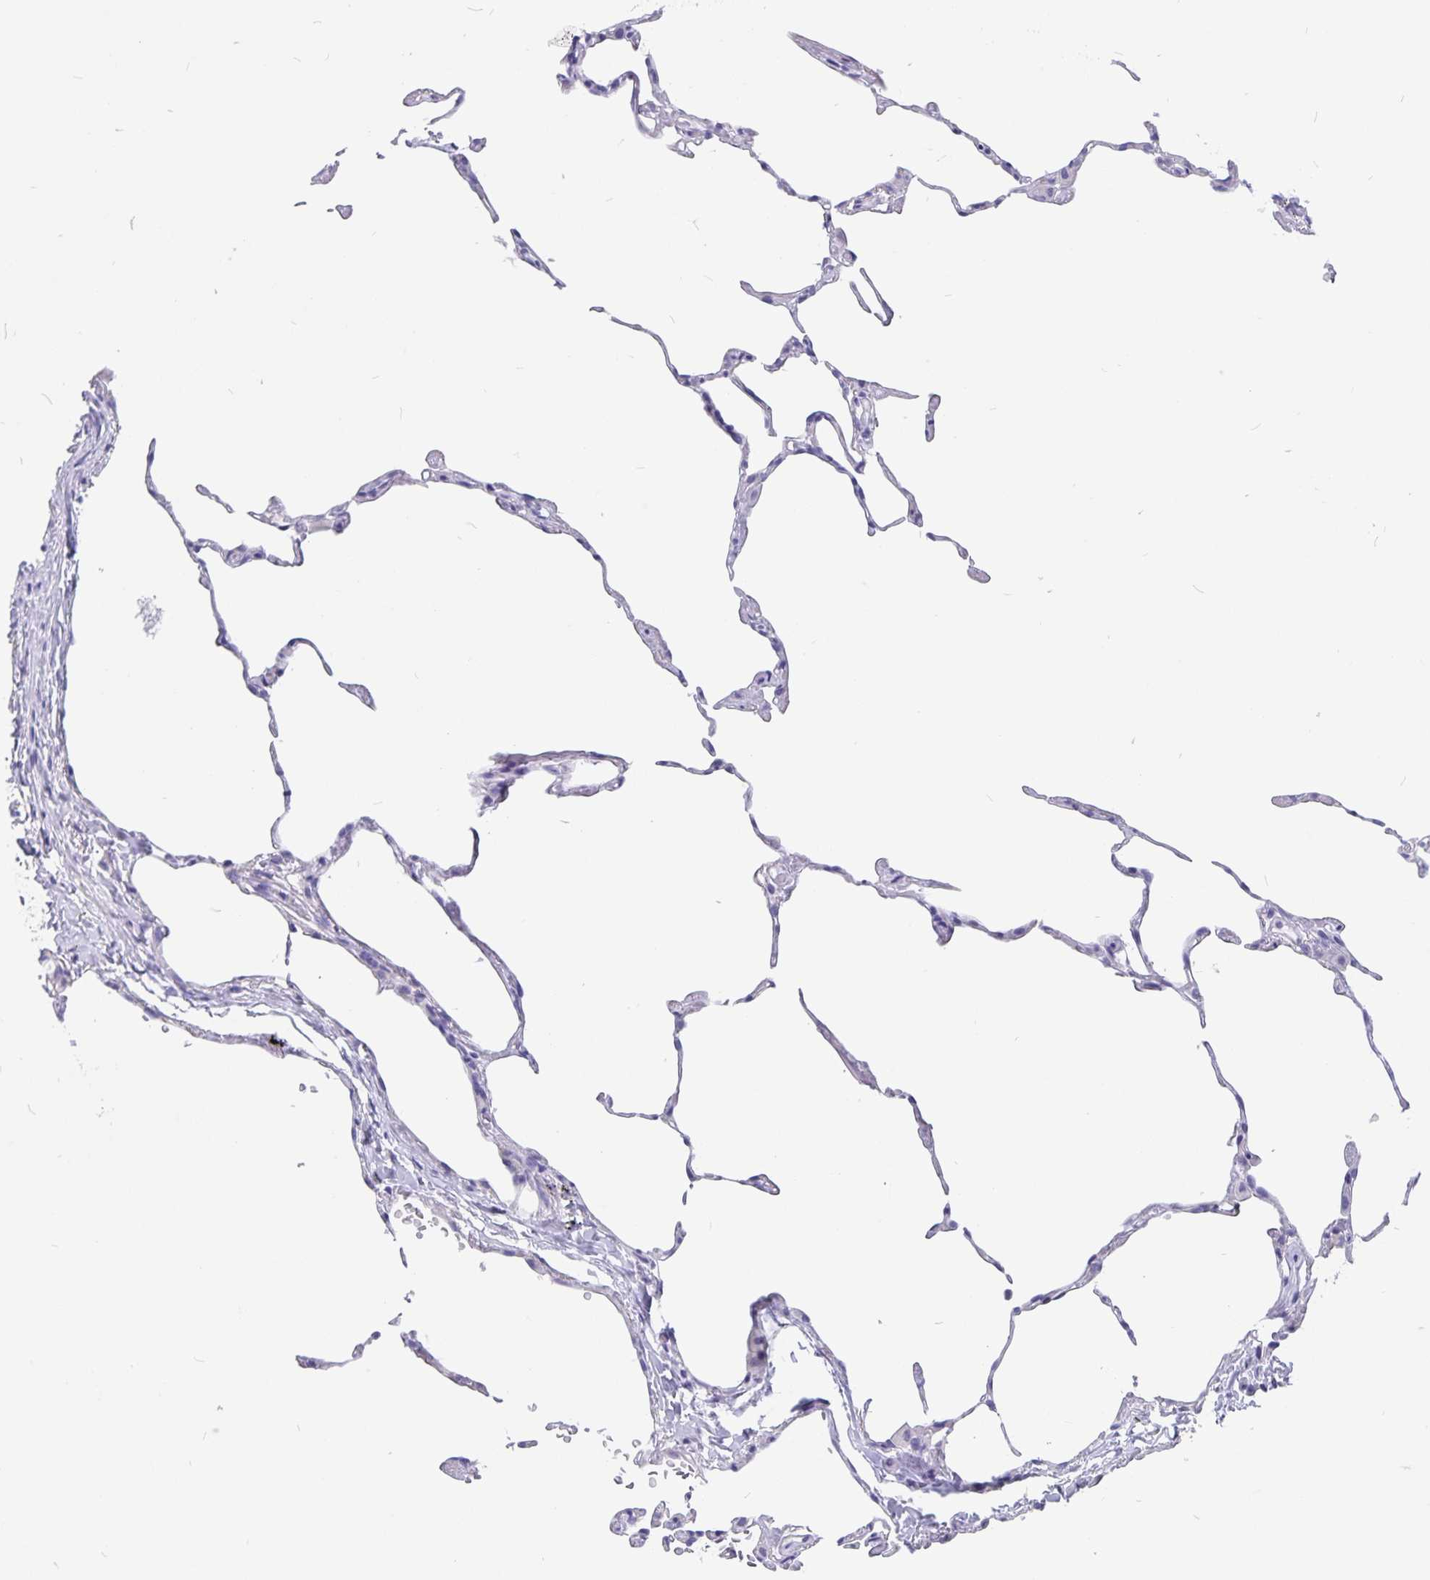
{"staining": {"intensity": "negative", "quantity": "none", "location": "none"}, "tissue": "lung", "cell_type": "Alveolar cells", "image_type": "normal", "snomed": [{"axis": "morphology", "description": "Normal tissue, NOS"}, {"axis": "topography", "description": "Lung"}], "caption": "Lung stained for a protein using immunohistochemistry (IHC) exhibits no positivity alveolar cells.", "gene": "SNTN", "patient": {"sex": "female", "age": 57}}